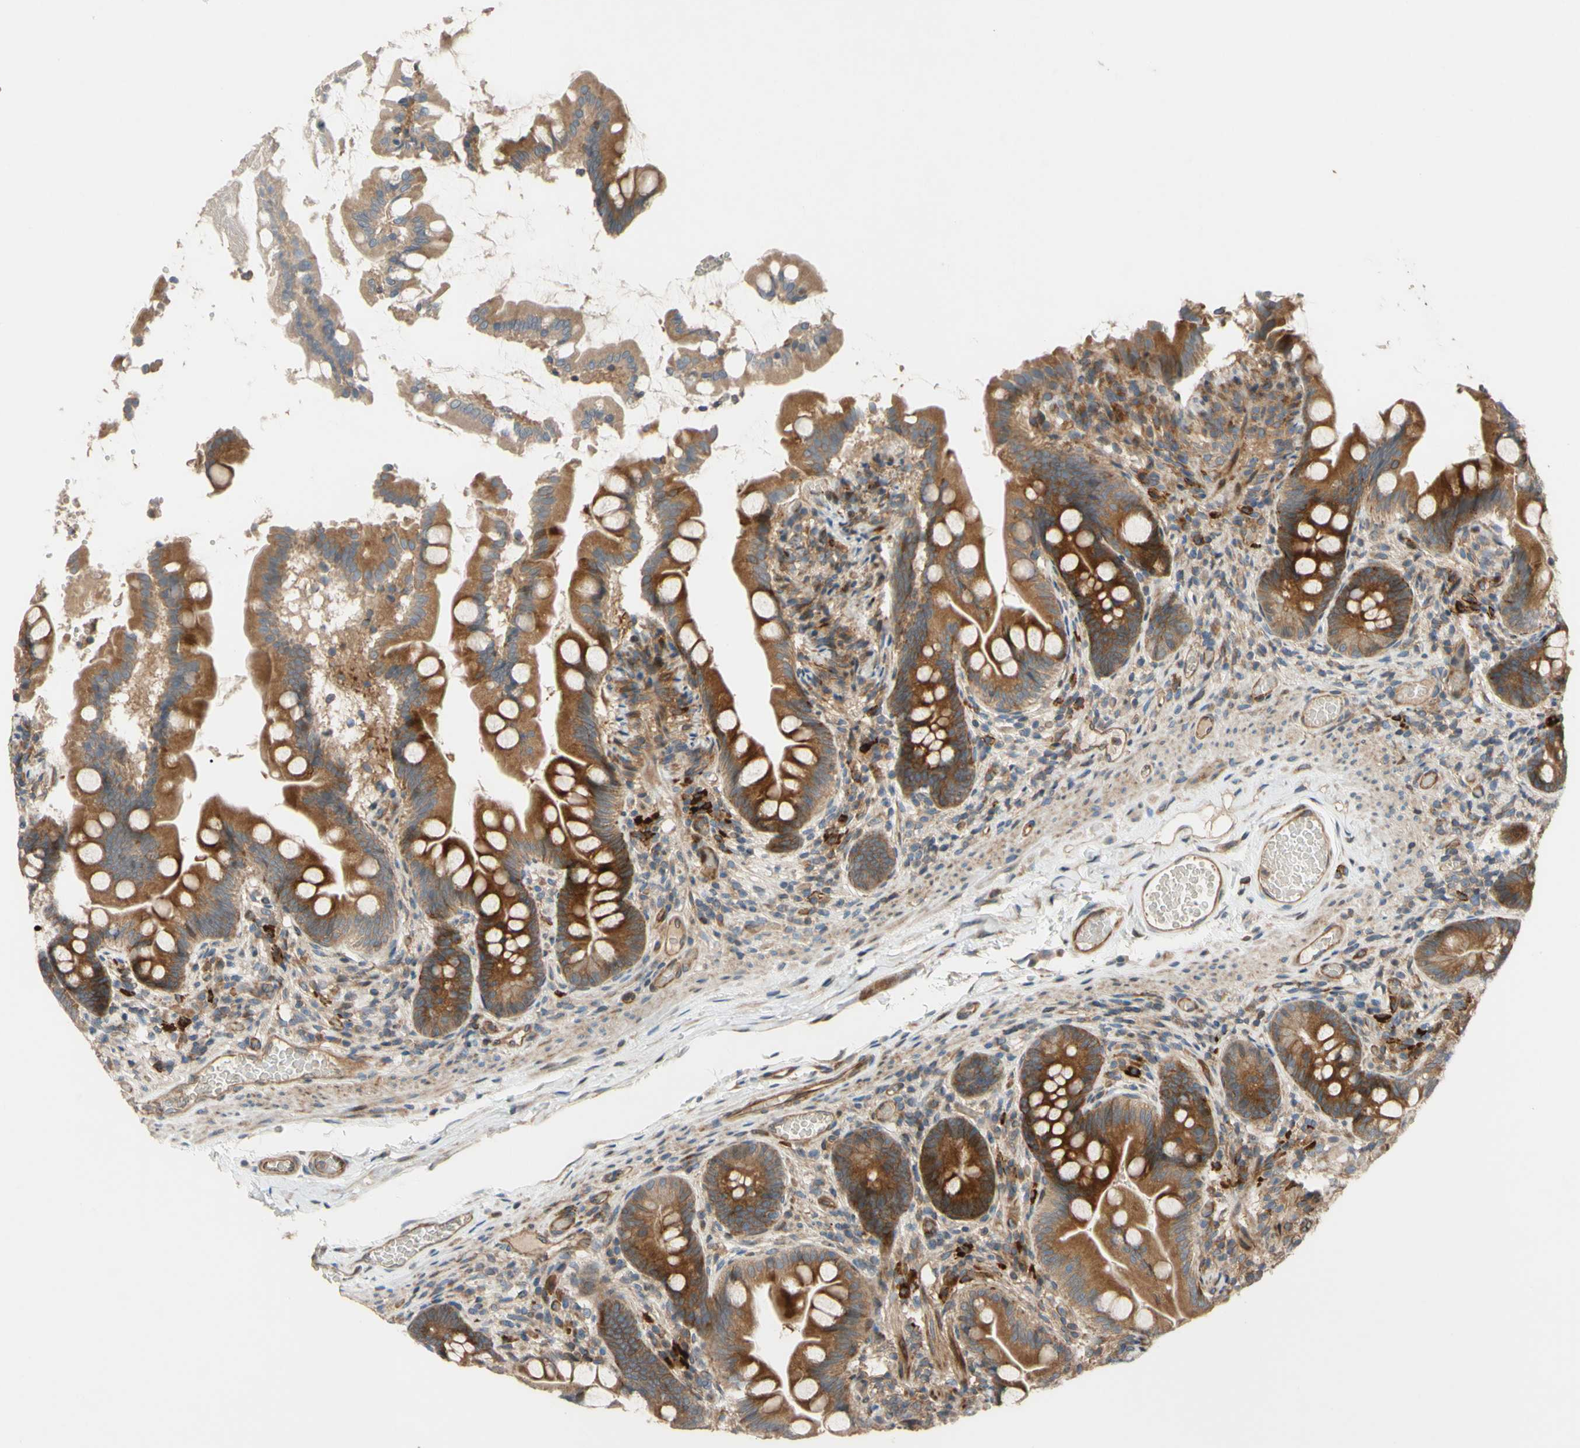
{"staining": {"intensity": "moderate", "quantity": ">75%", "location": "cytoplasmic/membranous"}, "tissue": "small intestine", "cell_type": "Glandular cells", "image_type": "normal", "snomed": [{"axis": "morphology", "description": "Normal tissue, NOS"}, {"axis": "topography", "description": "Small intestine"}], "caption": "Glandular cells exhibit moderate cytoplasmic/membranous positivity in approximately >75% of cells in benign small intestine. The staining is performed using DAB (3,3'-diaminobenzidine) brown chromogen to label protein expression. The nuclei are counter-stained blue using hematoxylin.", "gene": "SPTLC1", "patient": {"sex": "female", "age": 56}}